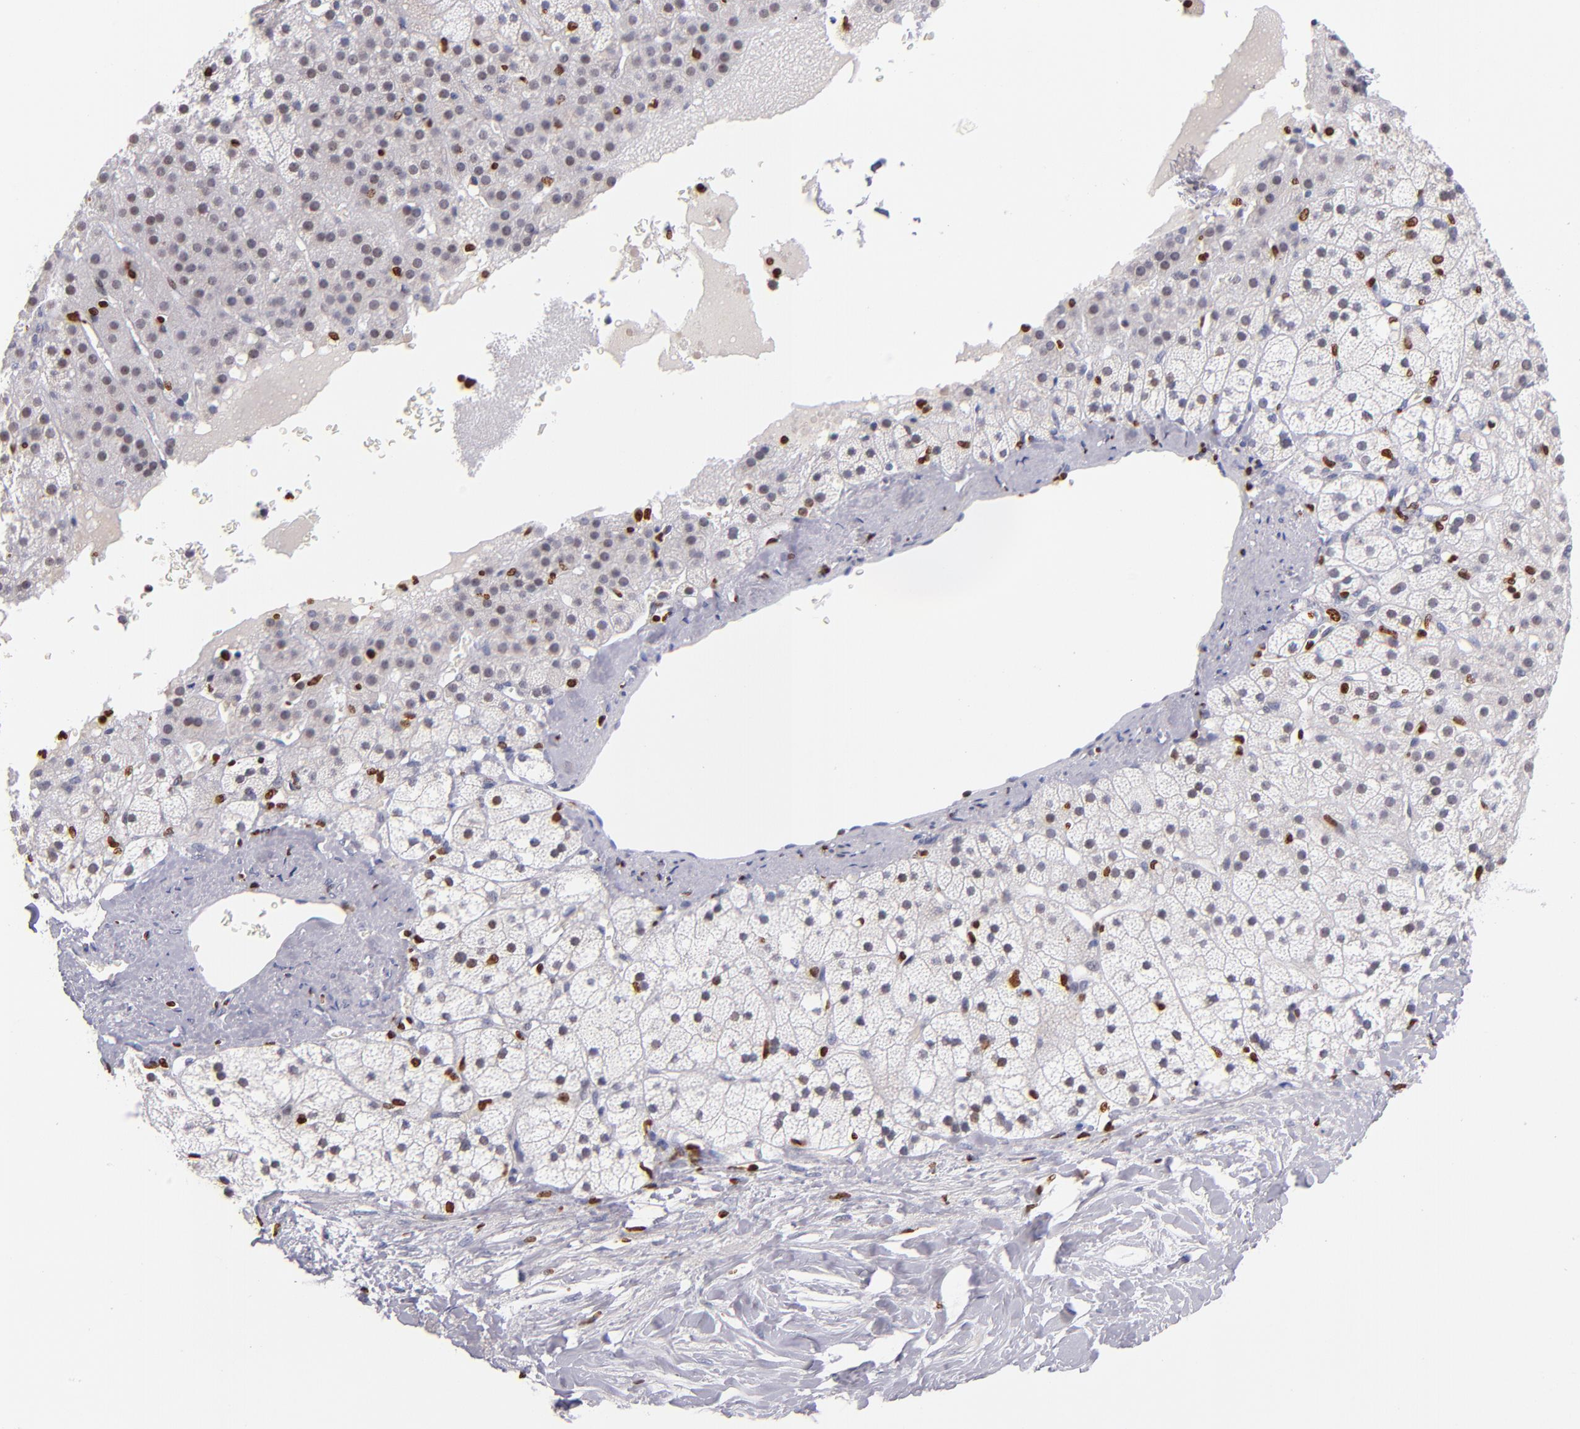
{"staining": {"intensity": "moderate", "quantity": "25%-75%", "location": "nuclear"}, "tissue": "adrenal gland", "cell_type": "Glandular cells", "image_type": "normal", "snomed": [{"axis": "morphology", "description": "Normal tissue, NOS"}, {"axis": "topography", "description": "Adrenal gland"}], "caption": "High-power microscopy captured an immunohistochemistry (IHC) histopathology image of normal adrenal gland, revealing moderate nuclear staining in approximately 25%-75% of glandular cells.", "gene": "CDKL5", "patient": {"sex": "male", "age": 35}}